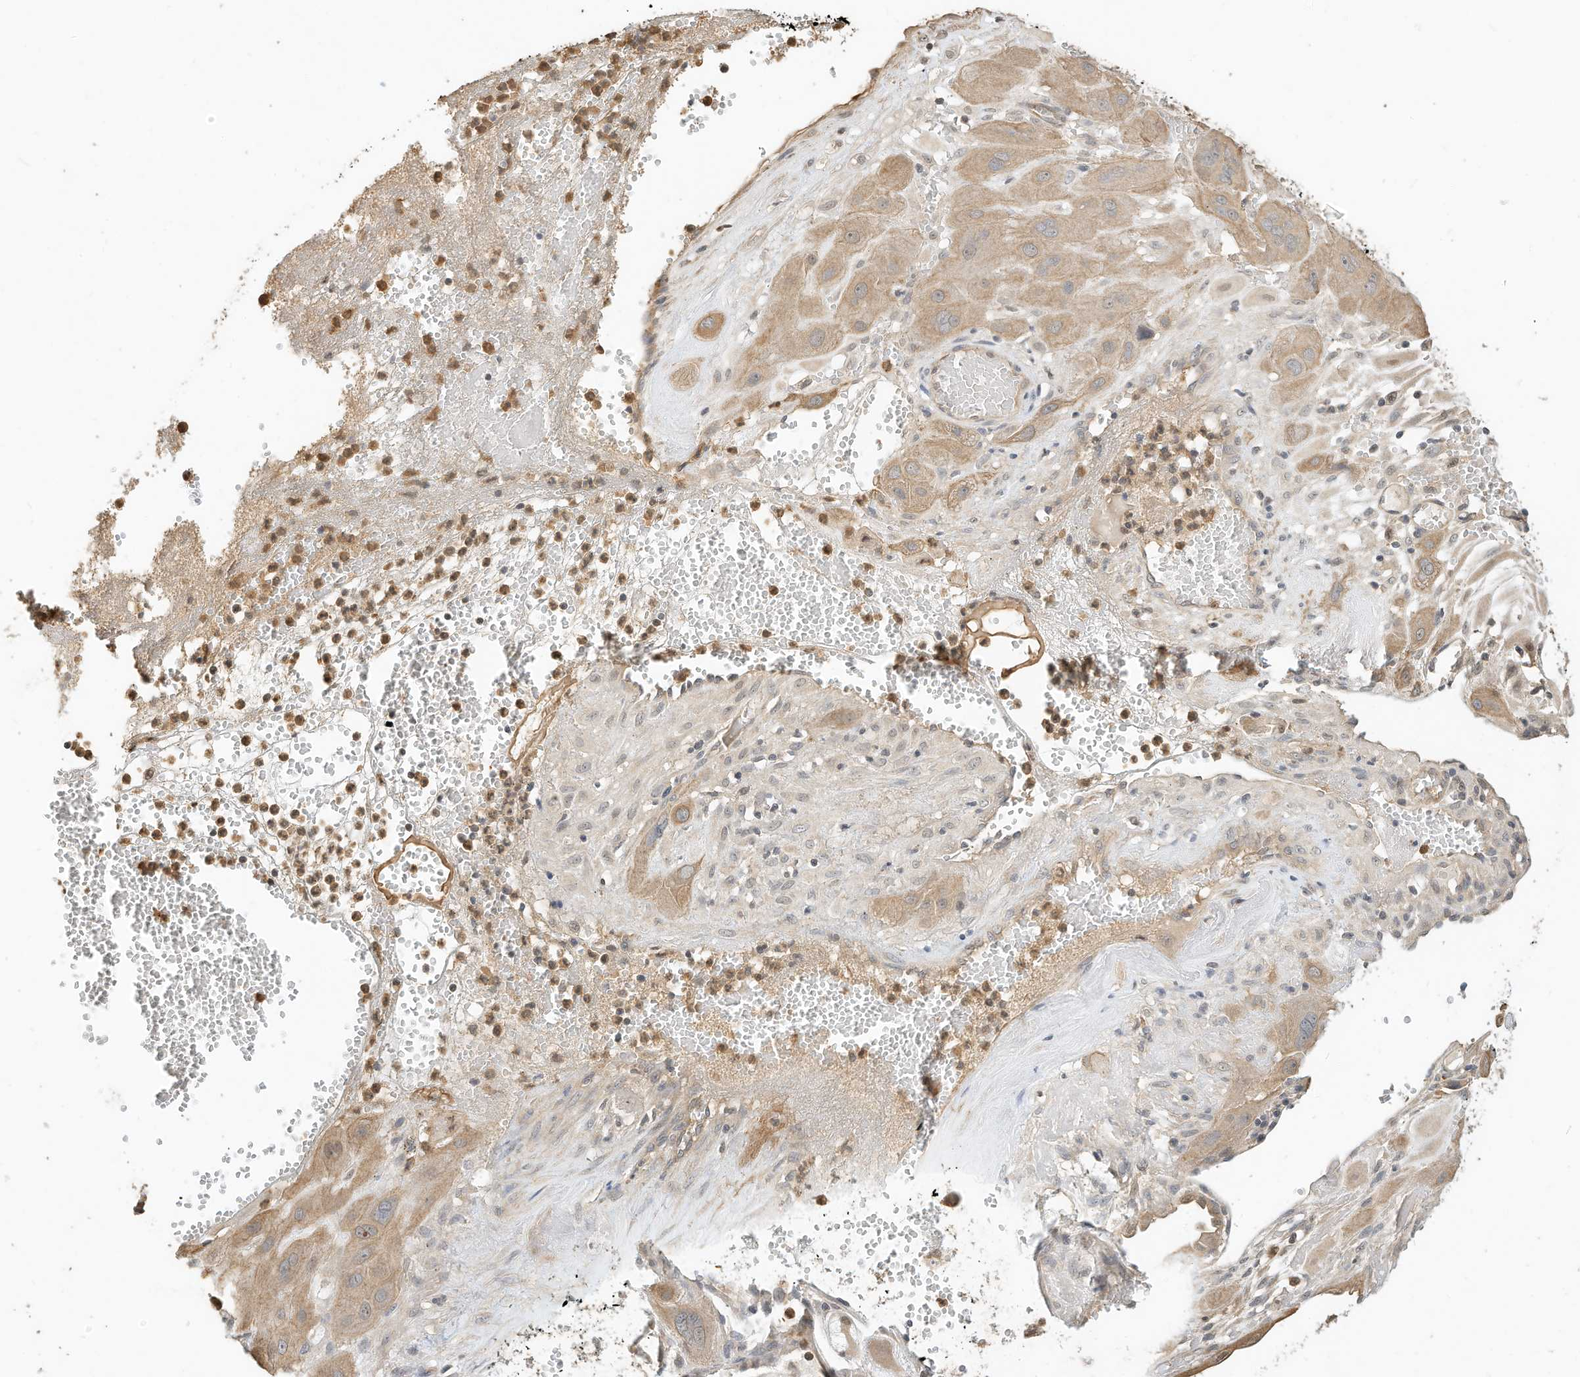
{"staining": {"intensity": "moderate", "quantity": ">75%", "location": "cytoplasmic/membranous"}, "tissue": "cervical cancer", "cell_type": "Tumor cells", "image_type": "cancer", "snomed": [{"axis": "morphology", "description": "Squamous cell carcinoma, NOS"}, {"axis": "topography", "description": "Cervix"}], "caption": "A brown stain labels moderate cytoplasmic/membranous staining of a protein in human squamous cell carcinoma (cervical) tumor cells. (Stains: DAB (3,3'-diaminobenzidine) in brown, nuclei in blue, Microscopy: brightfield microscopy at high magnification).", "gene": "OFD1", "patient": {"sex": "female", "age": 34}}